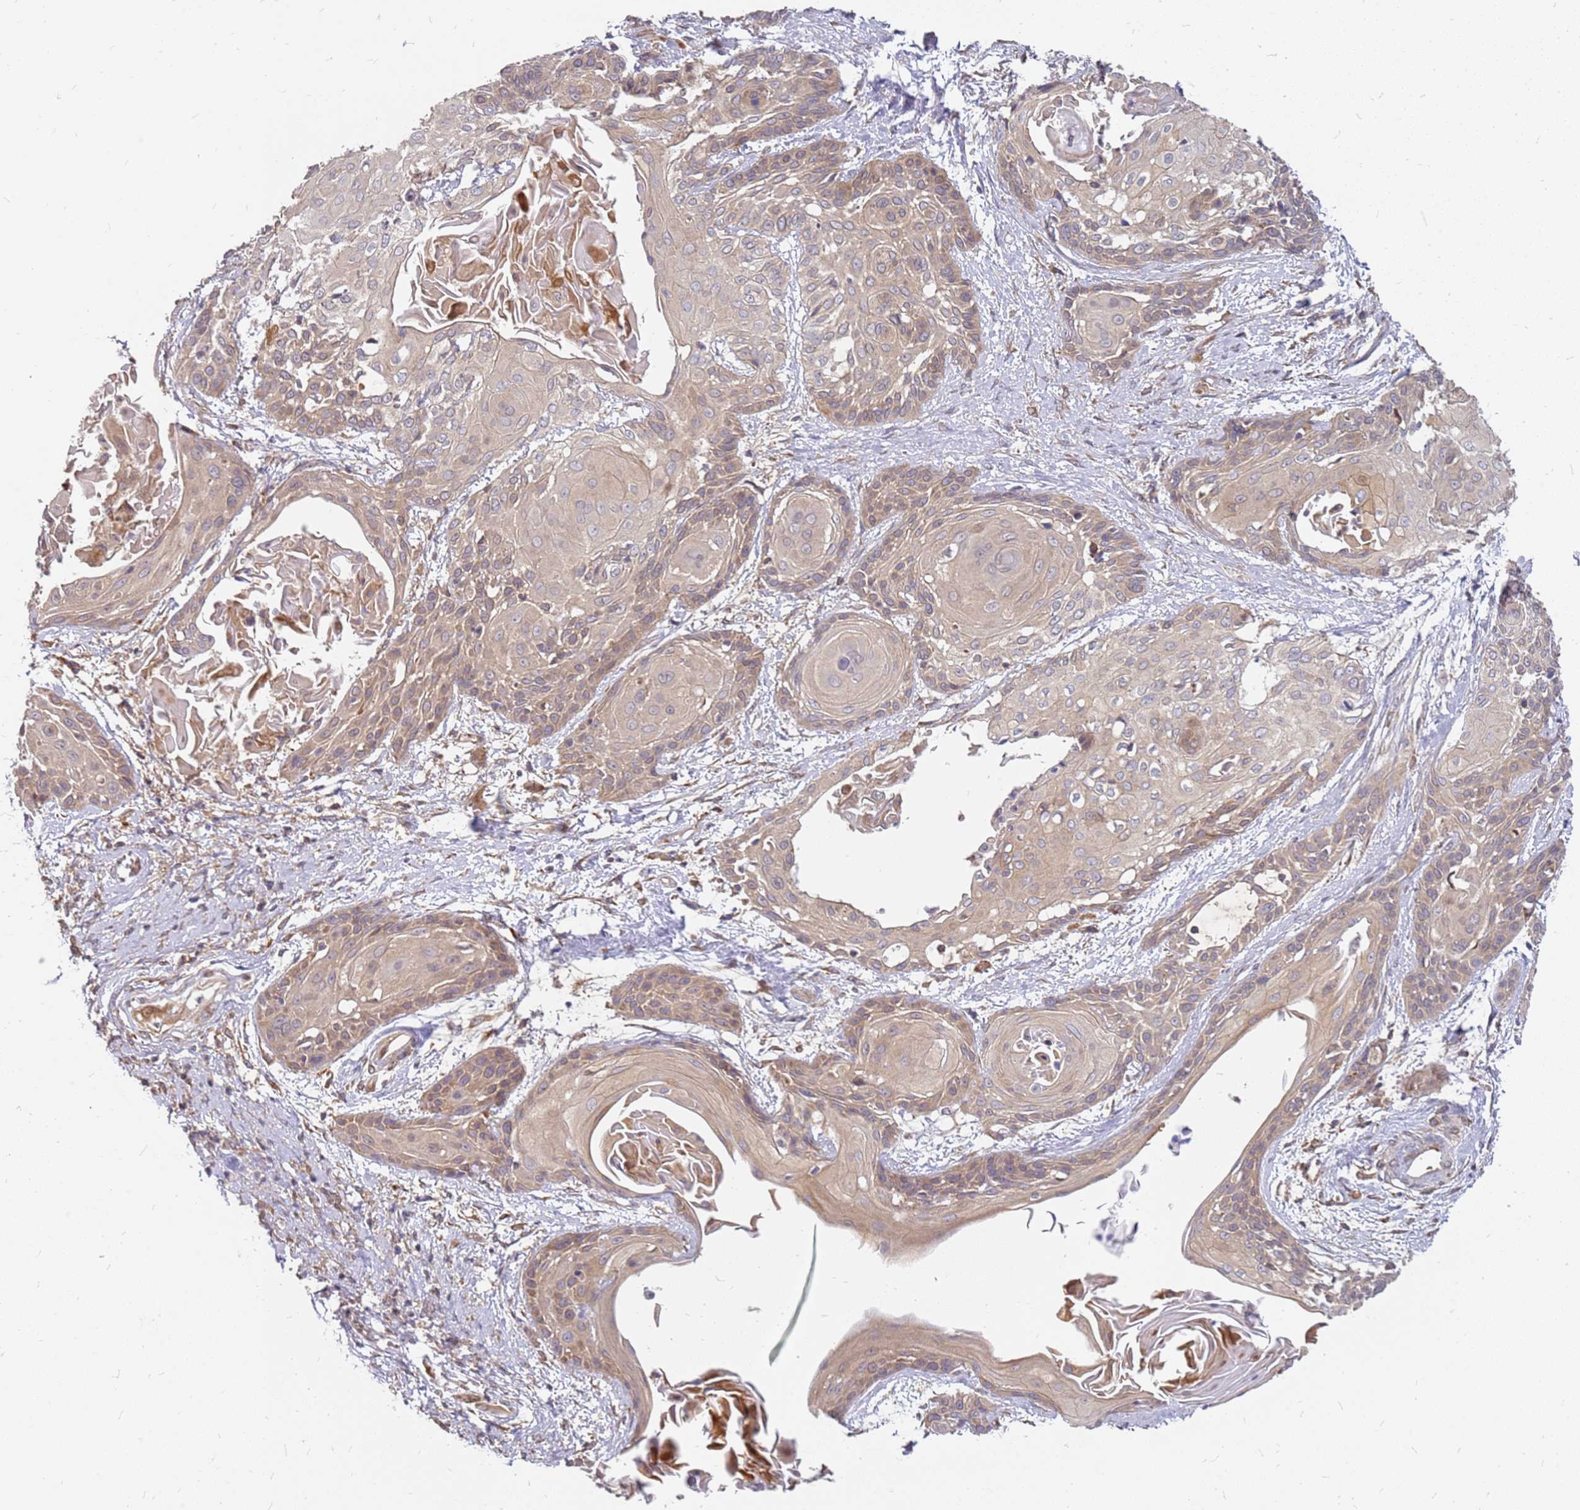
{"staining": {"intensity": "weak", "quantity": "25%-75%", "location": "cytoplasmic/membranous"}, "tissue": "cervical cancer", "cell_type": "Tumor cells", "image_type": "cancer", "snomed": [{"axis": "morphology", "description": "Squamous cell carcinoma, NOS"}, {"axis": "topography", "description": "Cervix"}], "caption": "Human cervical squamous cell carcinoma stained for a protein (brown) exhibits weak cytoplasmic/membranous positive expression in about 25%-75% of tumor cells.", "gene": "NUDT14", "patient": {"sex": "female", "age": 57}}